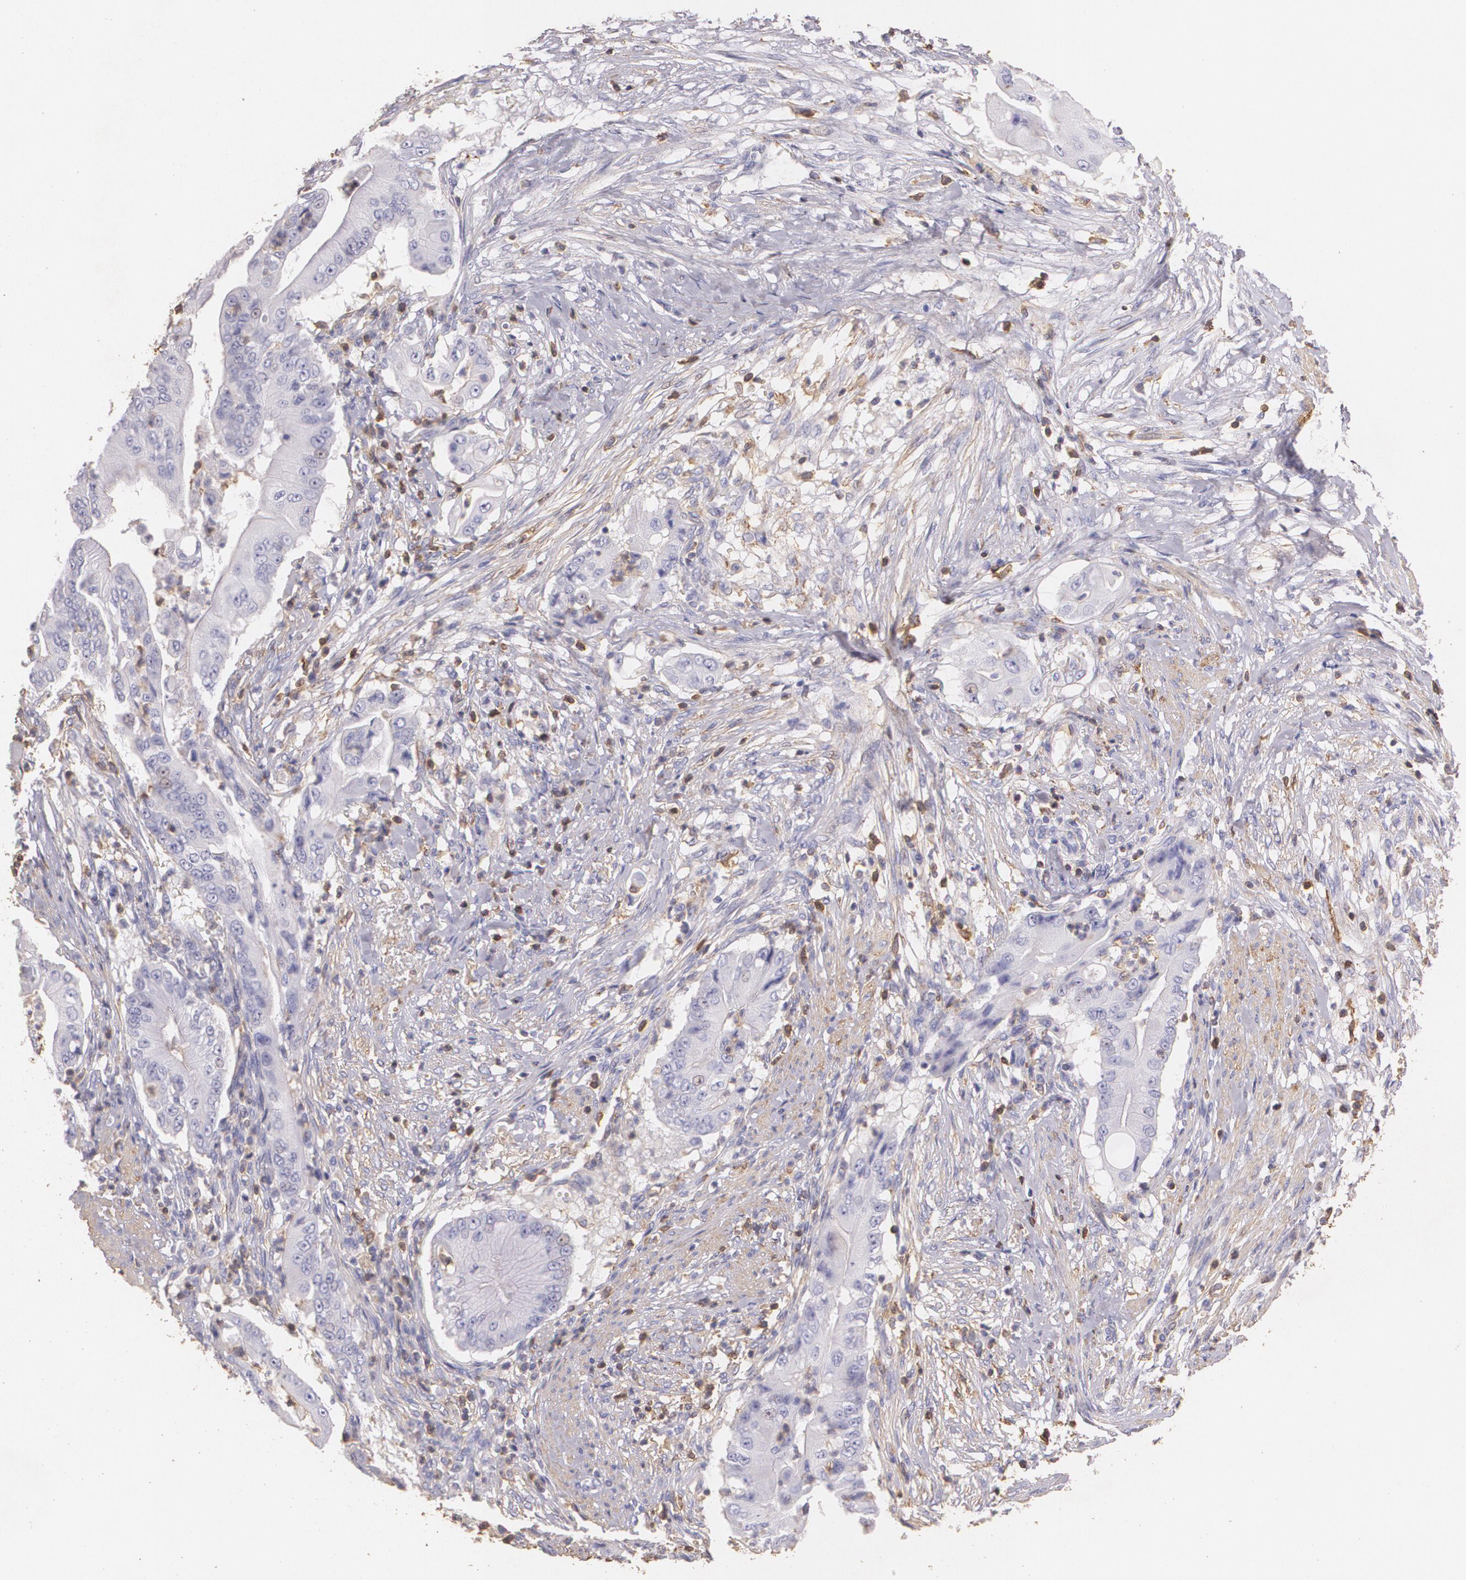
{"staining": {"intensity": "negative", "quantity": "none", "location": "none"}, "tissue": "pancreatic cancer", "cell_type": "Tumor cells", "image_type": "cancer", "snomed": [{"axis": "morphology", "description": "Adenocarcinoma, NOS"}, {"axis": "topography", "description": "Pancreas"}], "caption": "Tumor cells are negative for brown protein staining in pancreatic adenocarcinoma.", "gene": "TGFBR1", "patient": {"sex": "male", "age": 62}}